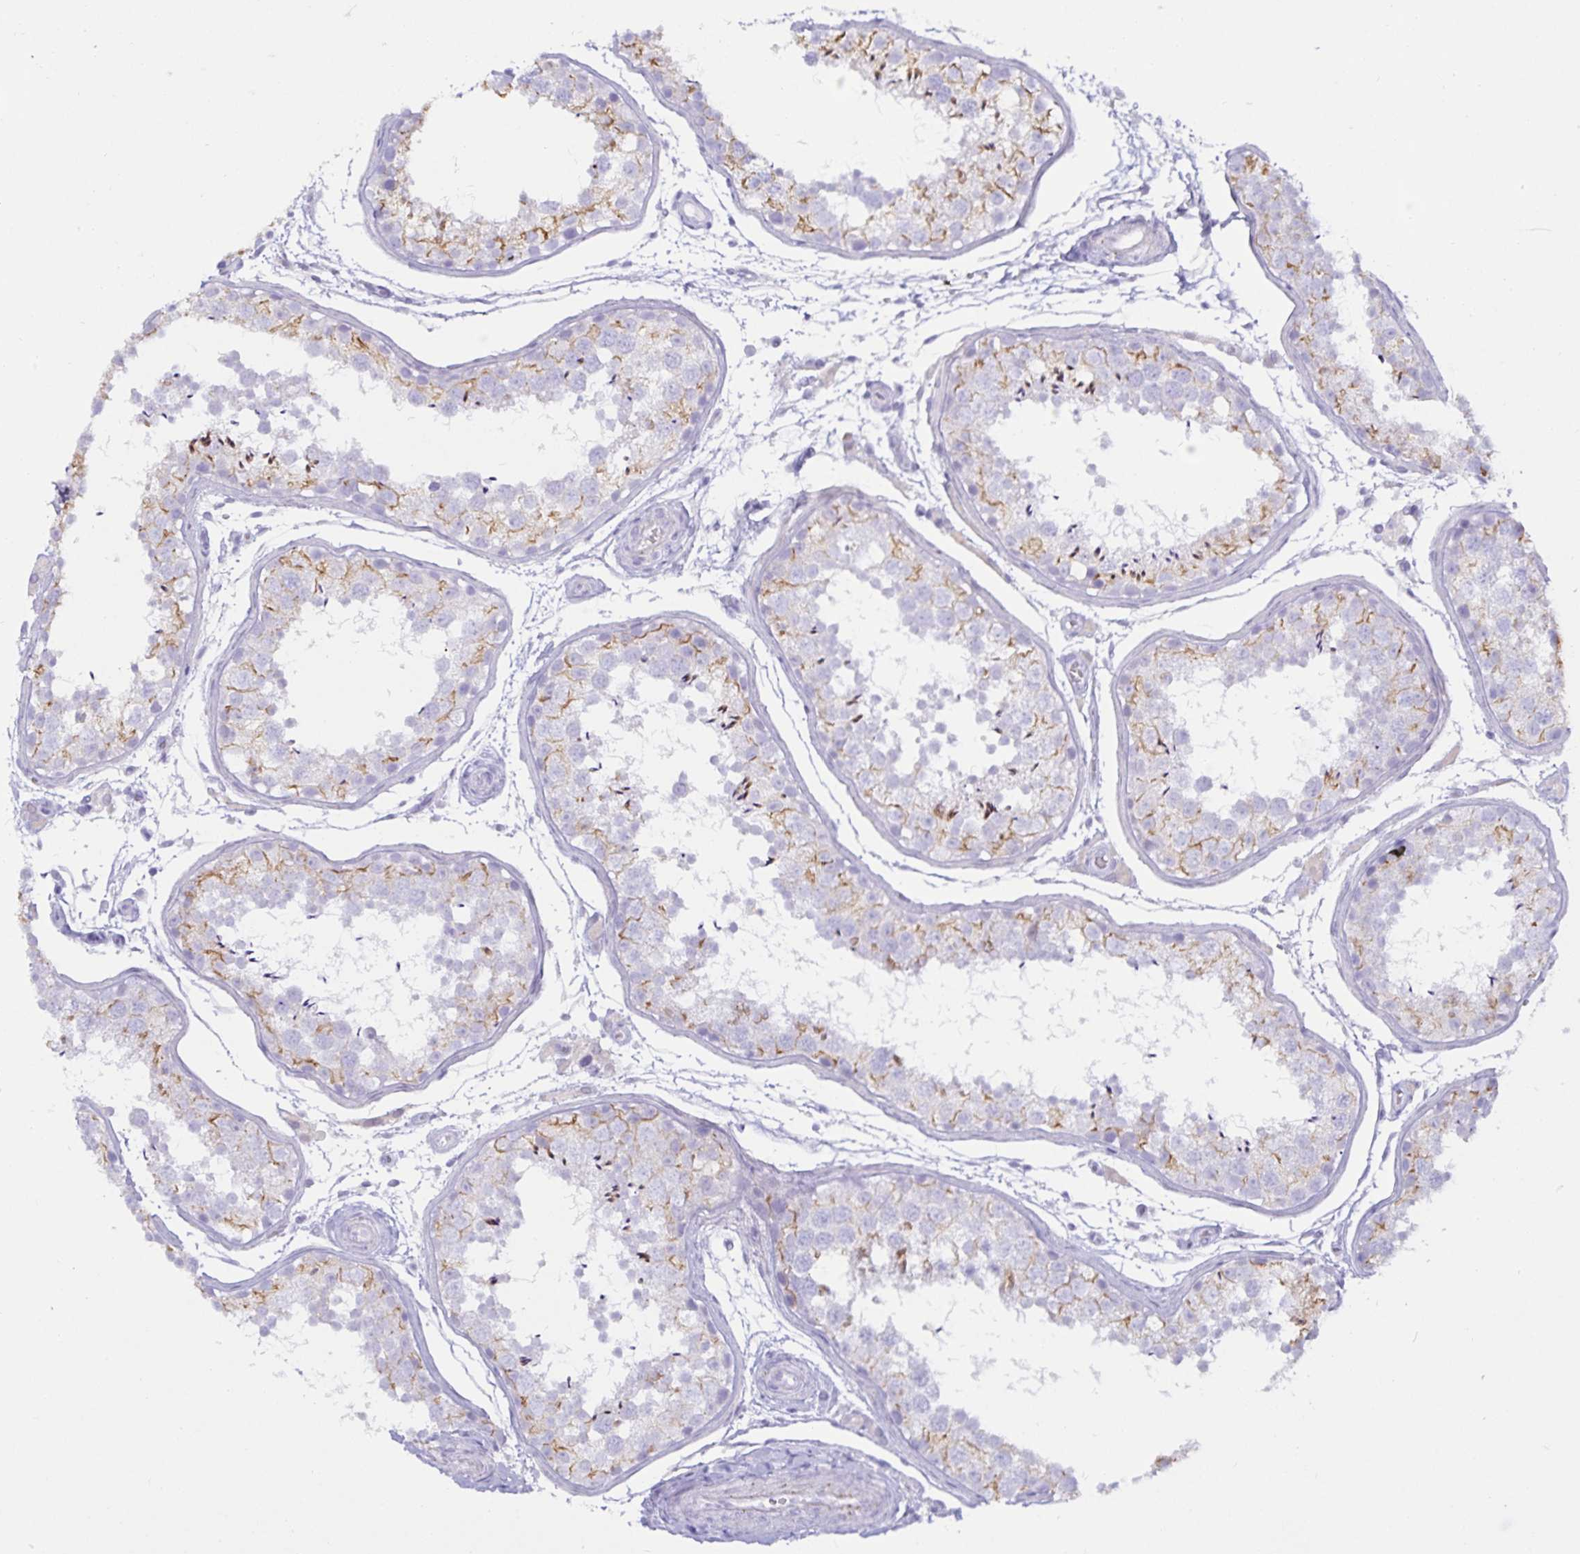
{"staining": {"intensity": "moderate", "quantity": "25%-75%", "location": "cytoplasmic/membranous"}, "tissue": "testis", "cell_type": "Cells in seminiferous ducts", "image_type": "normal", "snomed": [{"axis": "morphology", "description": "Normal tissue, NOS"}, {"axis": "topography", "description": "Testis"}], "caption": "An IHC histopathology image of normal tissue is shown. Protein staining in brown highlights moderate cytoplasmic/membranous positivity in testis within cells in seminiferous ducts.", "gene": "MON2", "patient": {"sex": "male", "age": 29}}